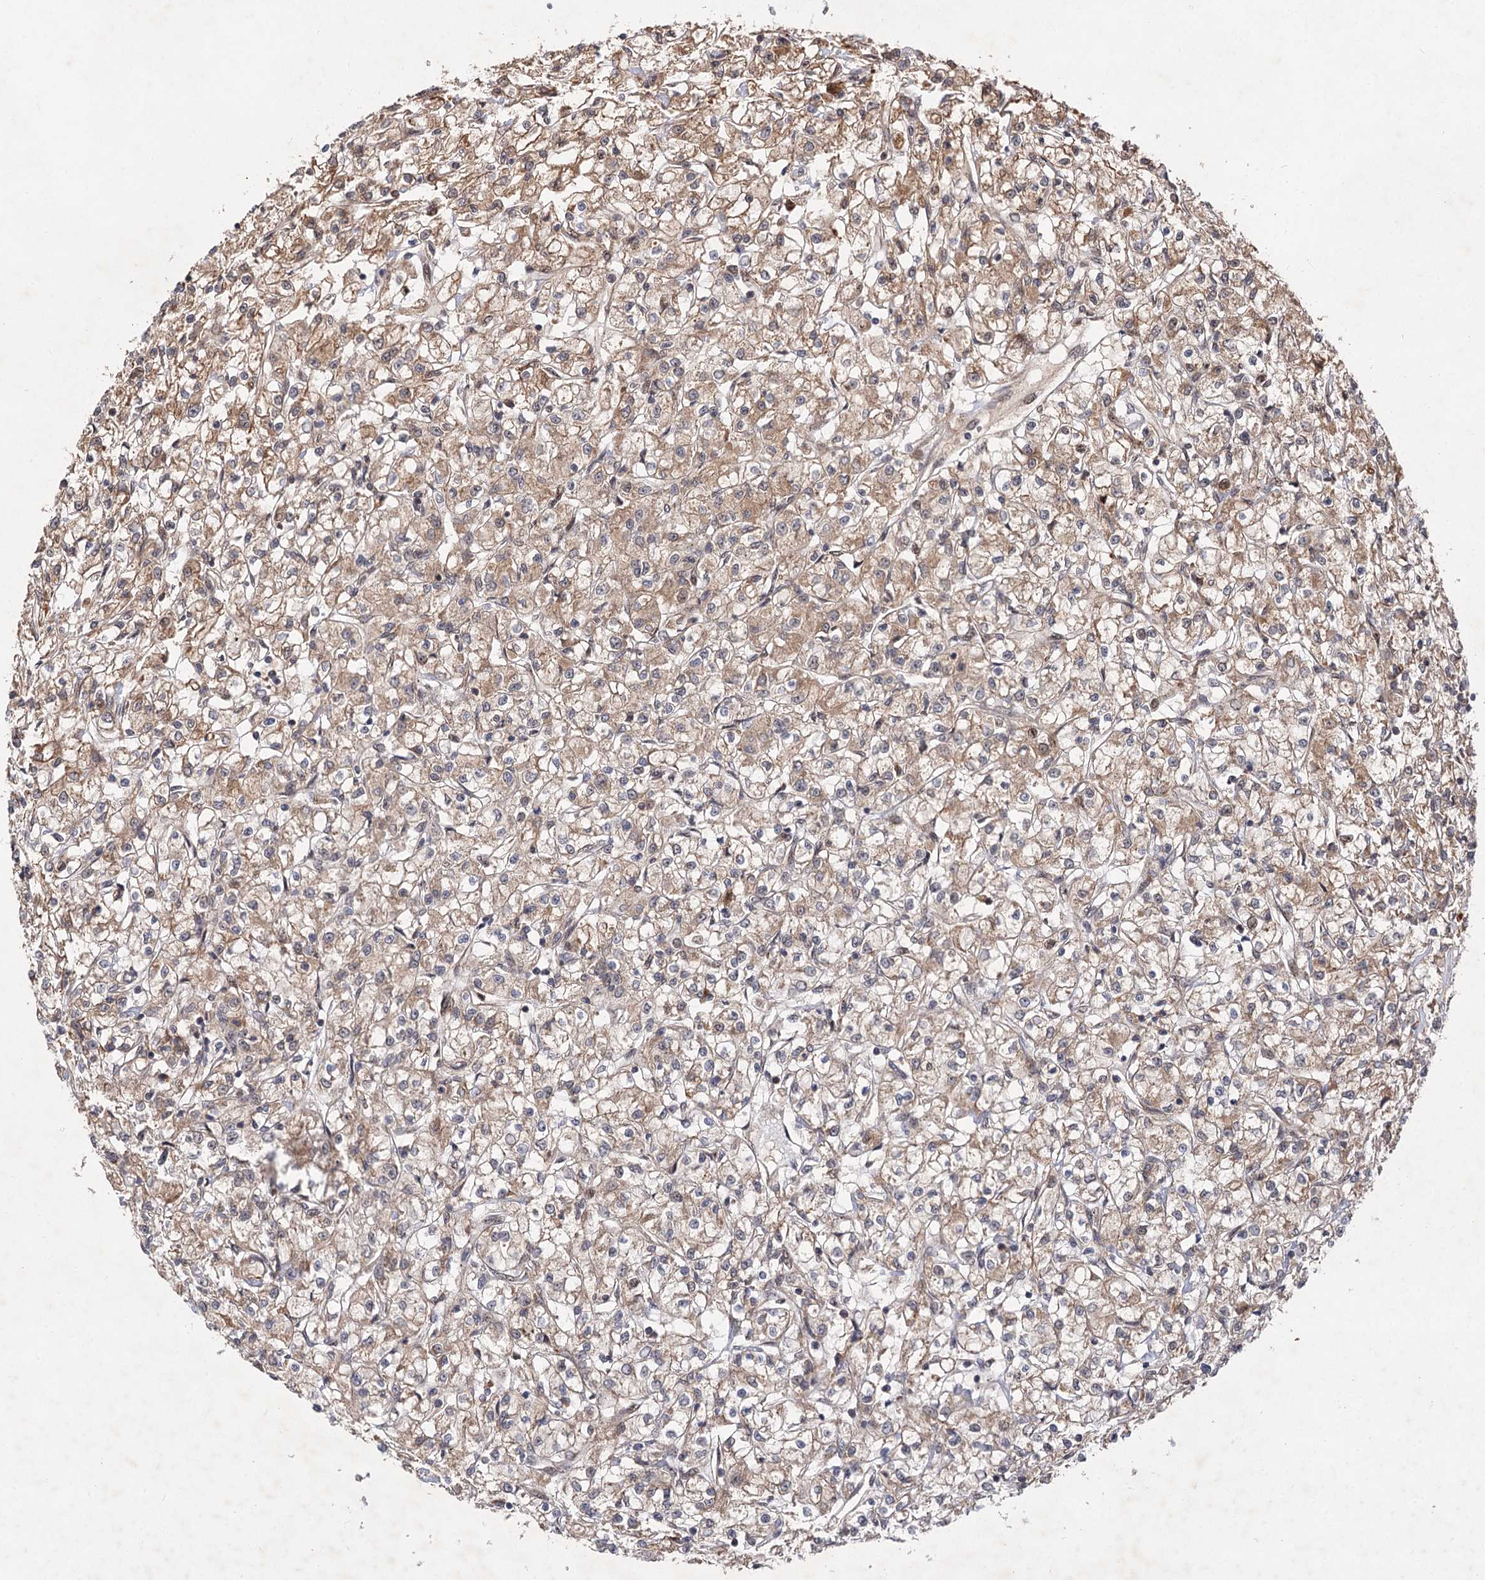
{"staining": {"intensity": "moderate", "quantity": ">75%", "location": "cytoplasmic/membranous"}, "tissue": "renal cancer", "cell_type": "Tumor cells", "image_type": "cancer", "snomed": [{"axis": "morphology", "description": "Adenocarcinoma, NOS"}, {"axis": "topography", "description": "Kidney"}], "caption": "Immunohistochemistry image of neoplastic tissue: human adenocarcinoma (renal) stained using immunohistochemistry (IHC) exhibits medium levels of moderate protein expression localized specifically in the cytoplasmic/membranous of tumor cells, appearing as a cytoplasmic/membranous brown color.", "gene": "FBXW8", "patient": {"sex": "female", "age": 59}}